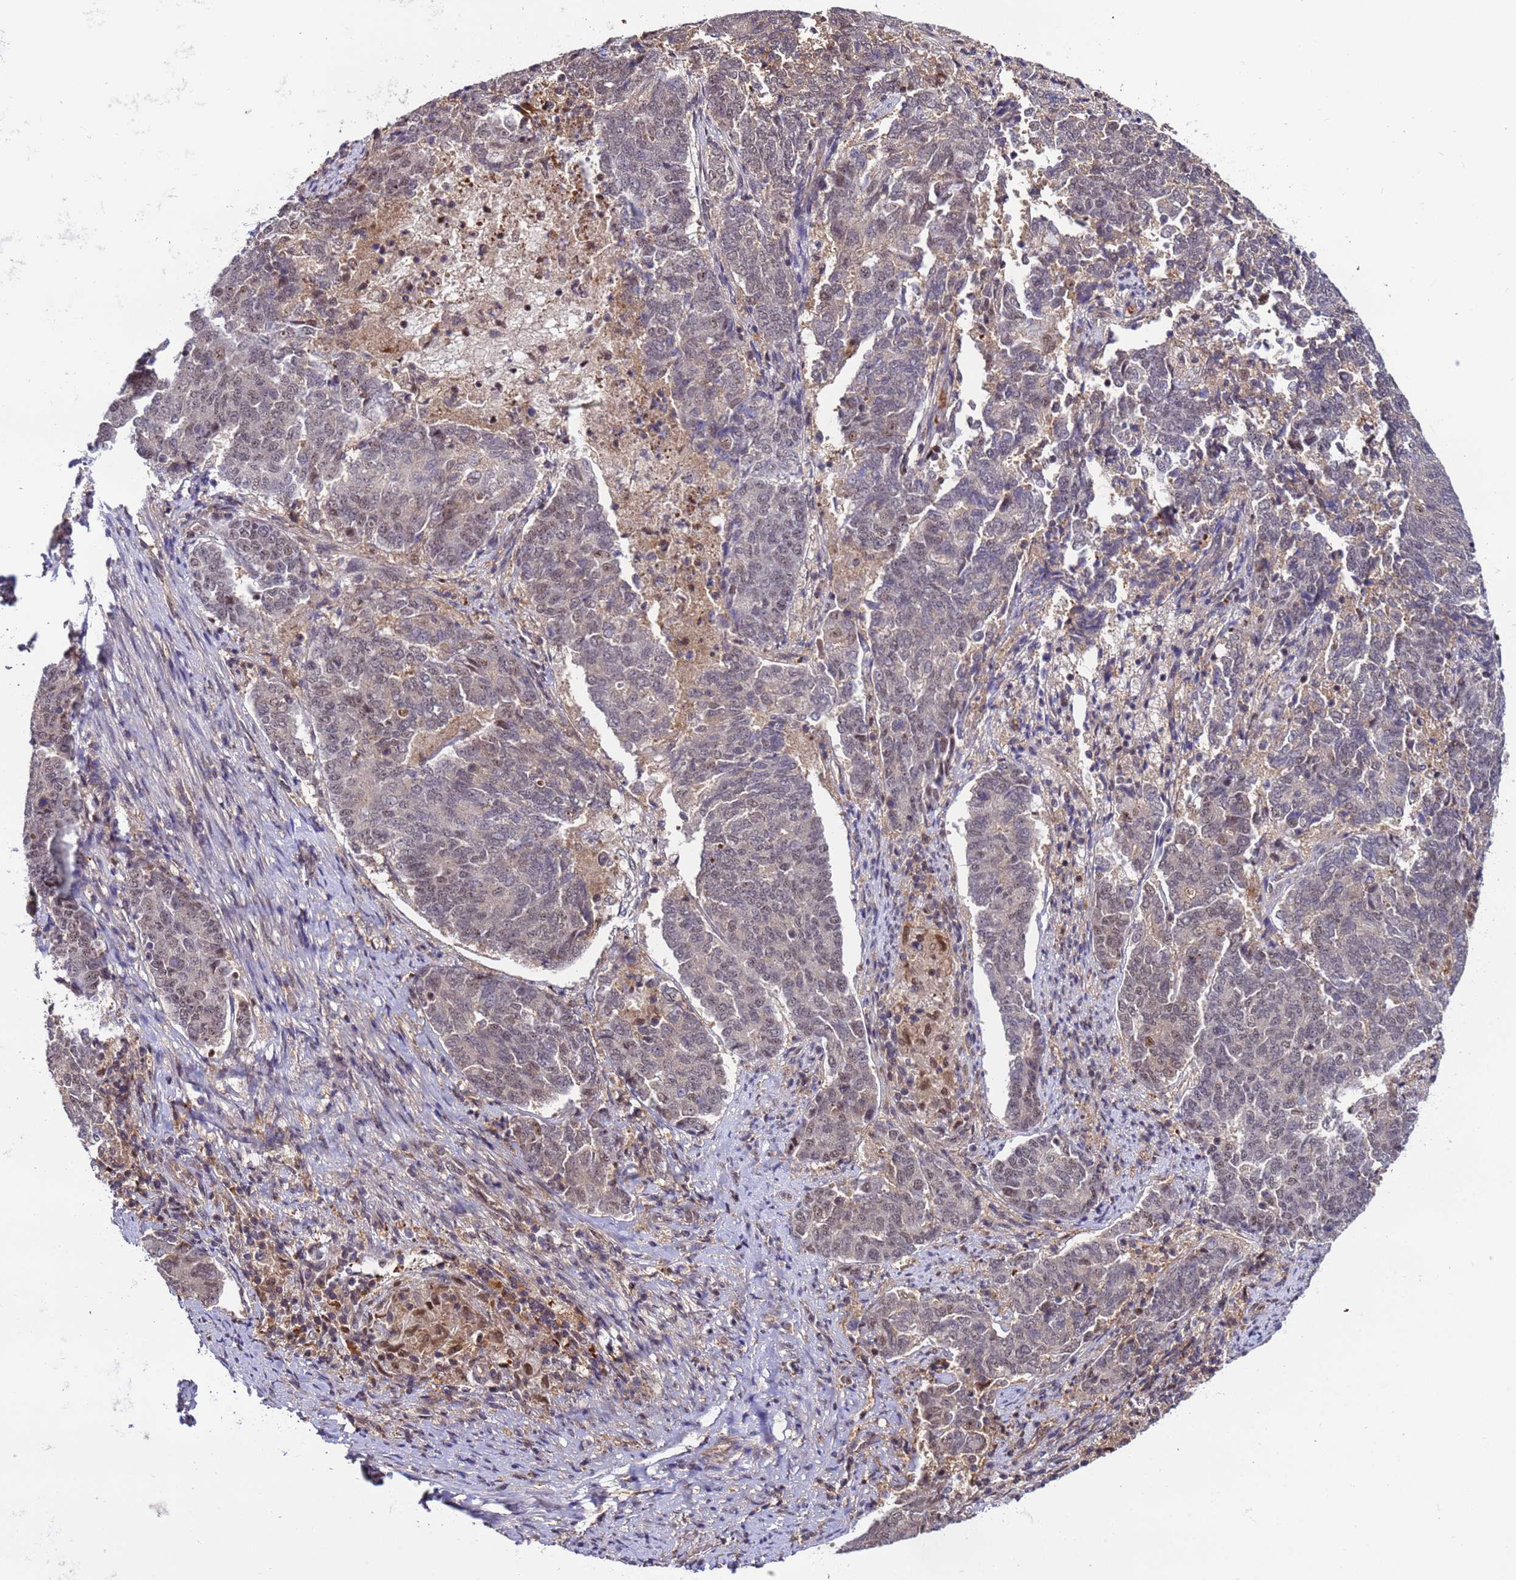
{"staining": {"intensity": "weak", "quantity": "25%-75%", "location": "nuclear"}, "tissue": "endometrial cancer", "cell_type": "Tumor cells", "image_type": "cancer", "snomed": [{"axis": "morphology", "description": "Adenocarcinoma, NOS"}, {"axis": "topography", "description": "Endometrium"}], "caption": "Human endometrial cancer (adenocarcinoma) stained with a brown dye displays weak nuclear positive expression in approximately 25%-75% of tumor cells.", "gene": "GEN1", "patient": {"sex": "female", "age": 80}}